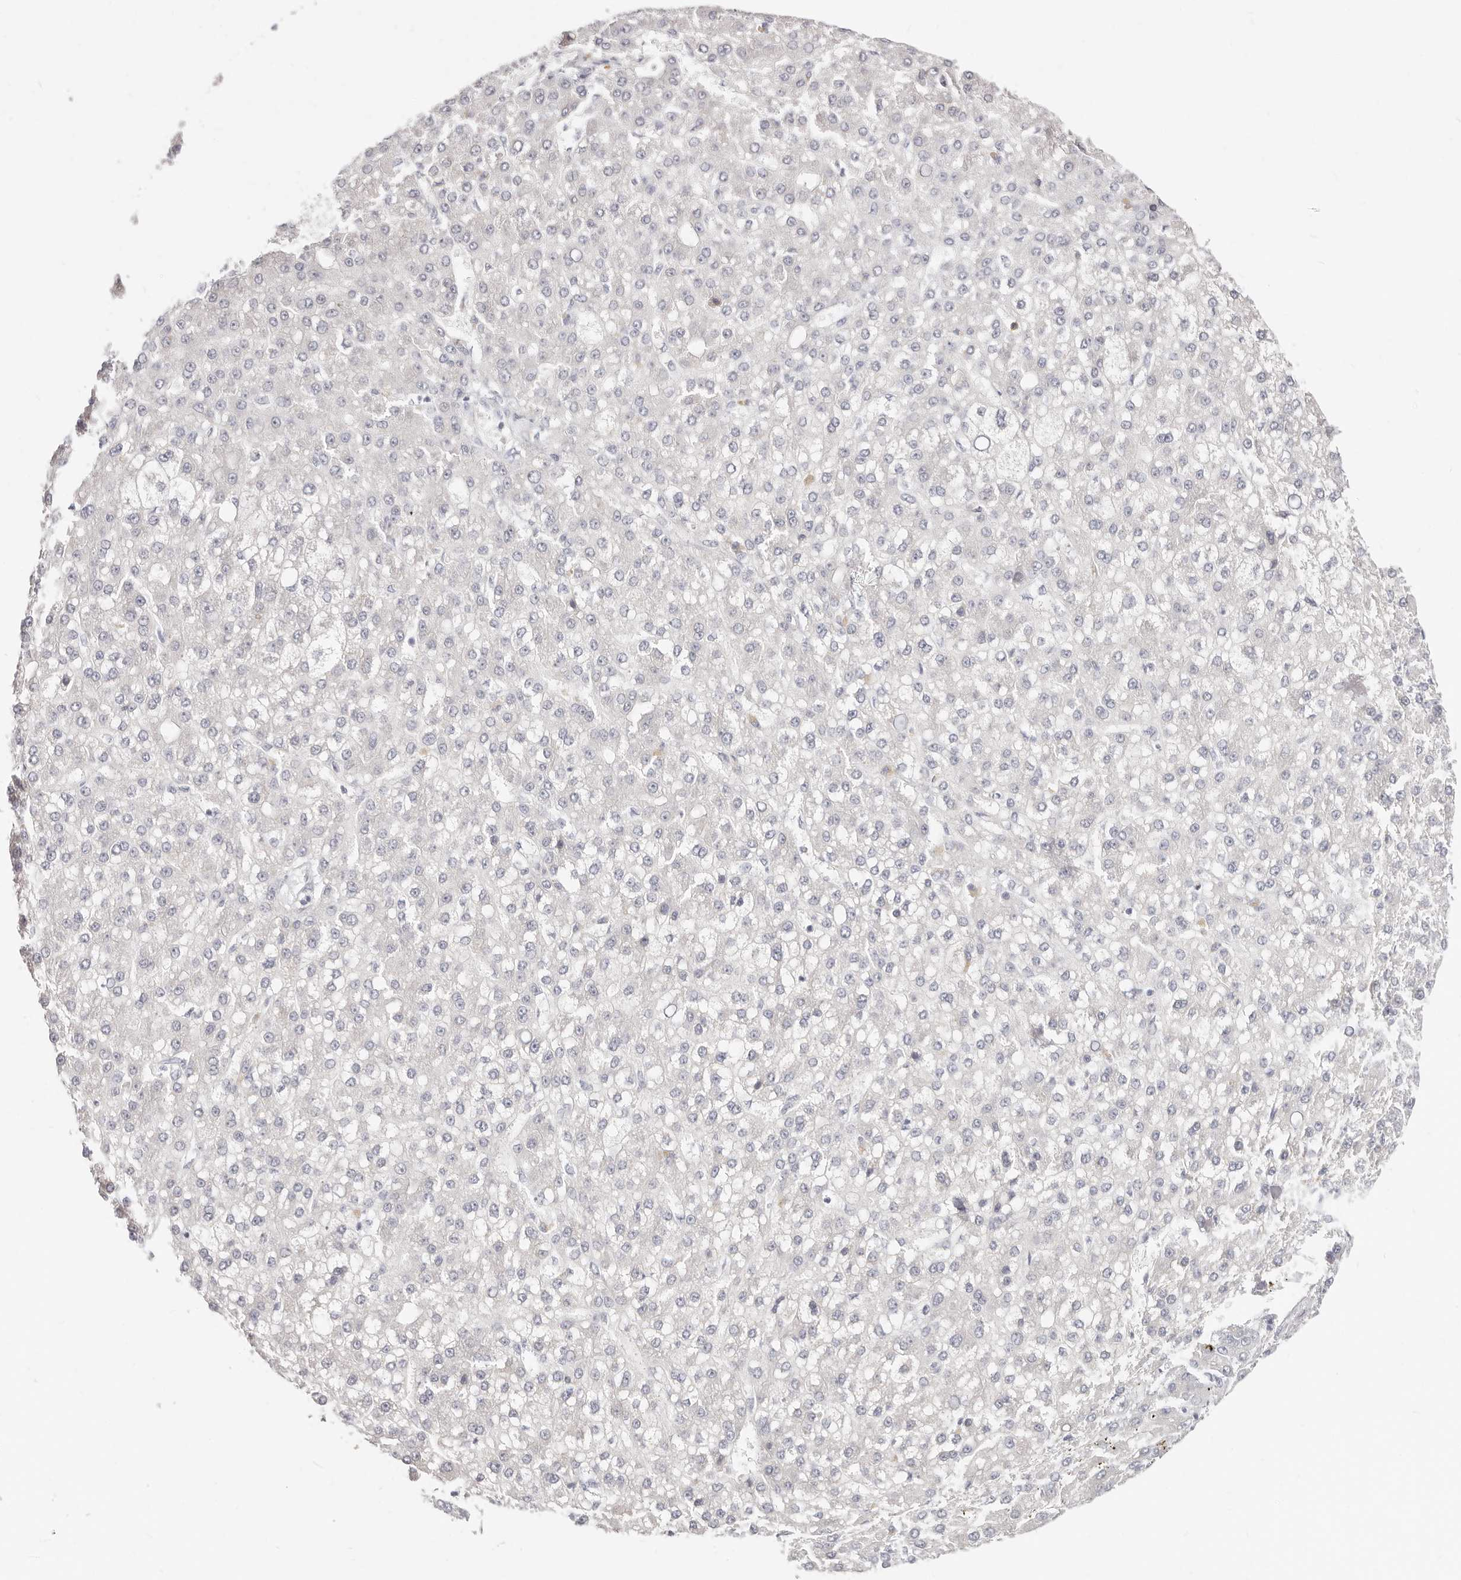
{"staining": {"intensity": "negative", "quantity": "none", "location": "none"}, "tissue": "liver cancer", "cell_type": "Tumor cells", "image_type": "cancer", "snomed": [{"axis": "morphology", "description": "Carcinoma, Hepatocellular, NOS"}, {"axis": "topography", "description": "Liver"}], "caption": "Liver cancer (hepatocellular carcinoma) was stained to show a protein in brown. There is no significant expression in tumor cells.", "gene": "ASCL1", "patient": {"sex": "male", "age": 67}}